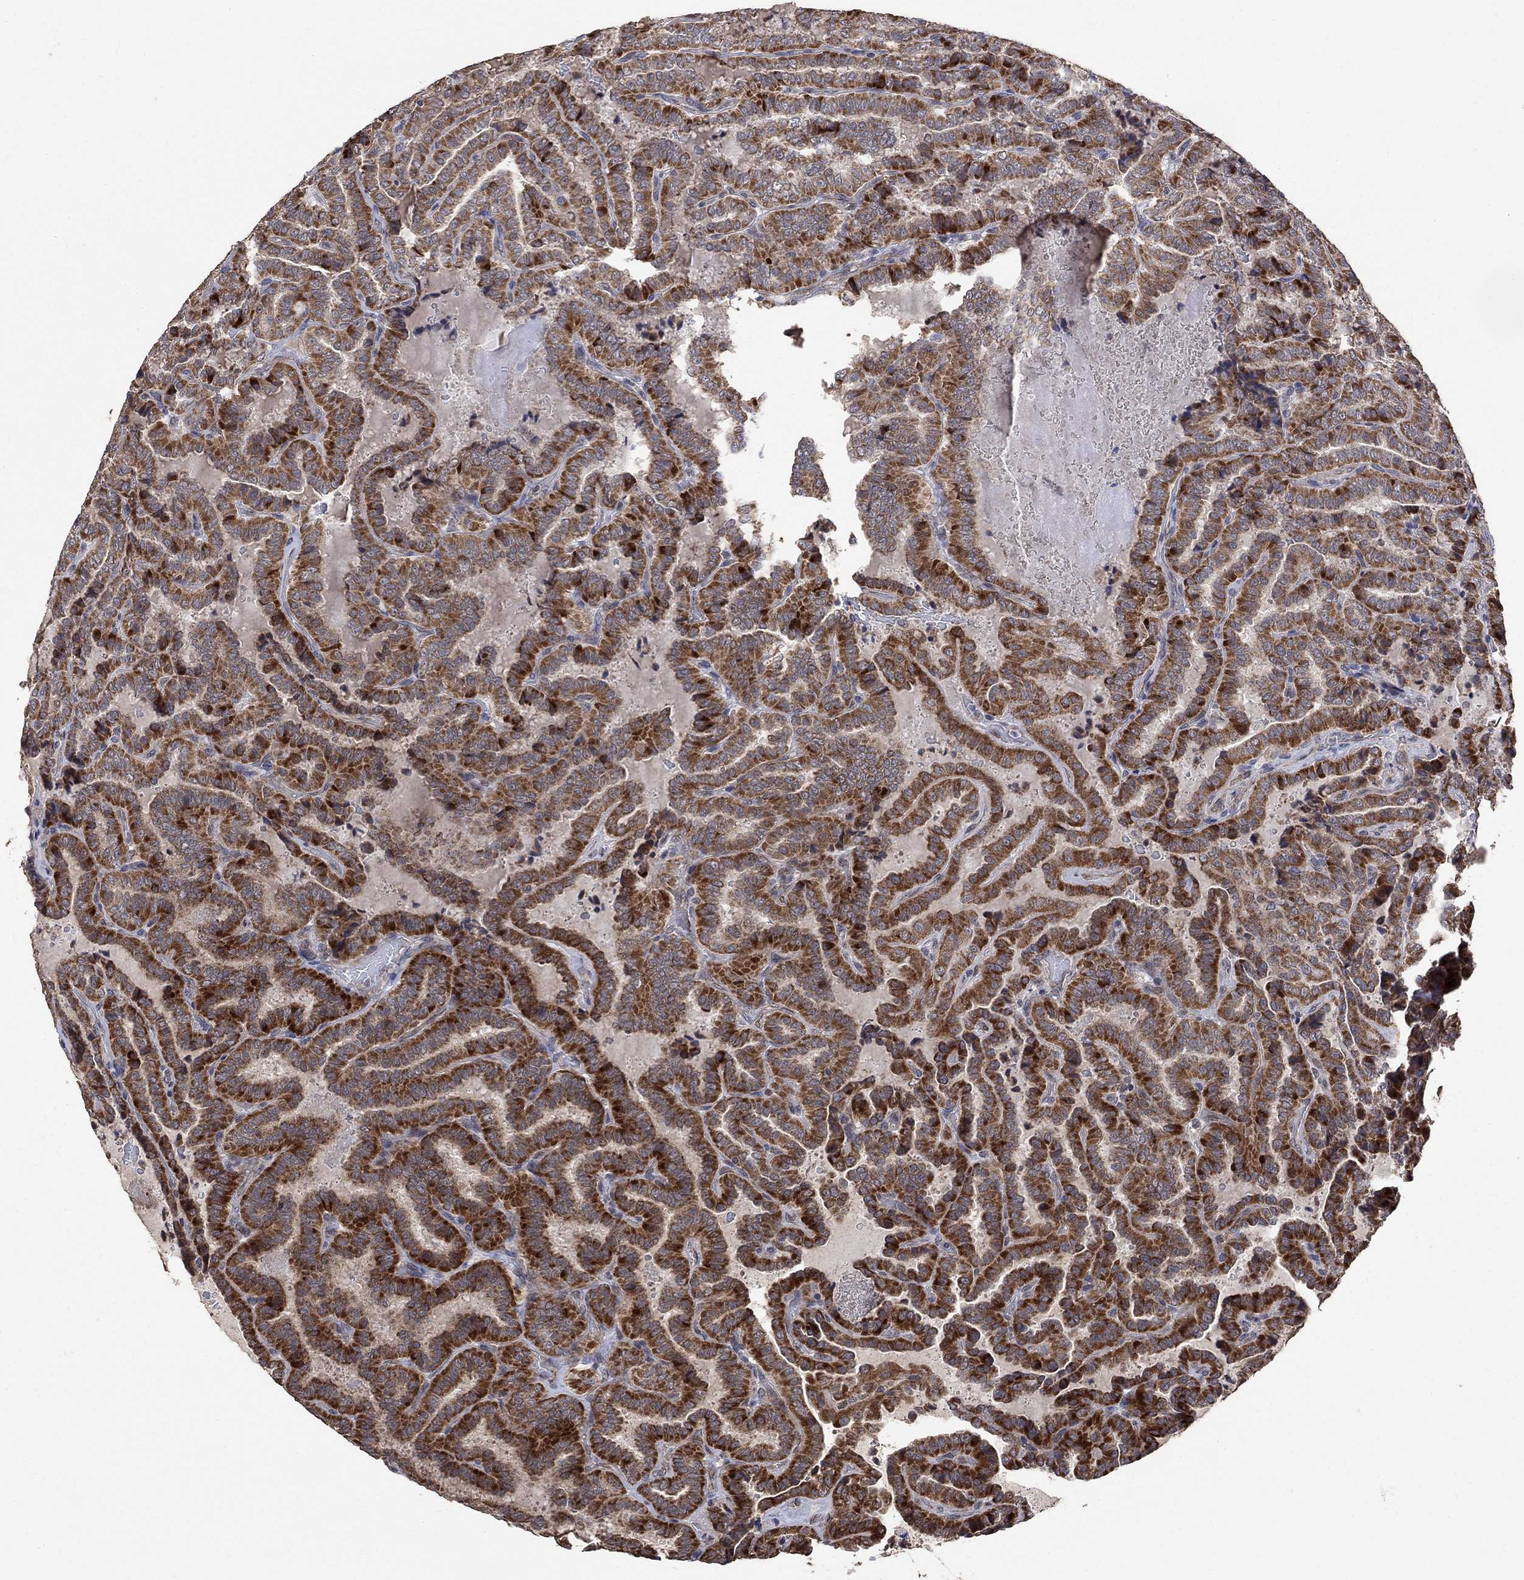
{"staining": {"intensity": "strong", "quantity": ">75%", "location": "cytoplasmic/membranous"}, "tissue": "thyroid cancer", "cell_type": "Tumor cells", "image_type": "cancer", "snomed": [{"axis": "morphology", "description": "Papillary adenocarcinoma, NOS"}, {"axis": "topography", "description": "Thyroid gland"}], "caption": "Protein expression analysis of human thyroid cancer reveals strong cytoplasmic/membranous expression in about >75% of tumor cells. (IHC, brightfield microscopy, high magnification).", "gene": "ANKRA2", "patient": {"sex": "female", "age": 39}}